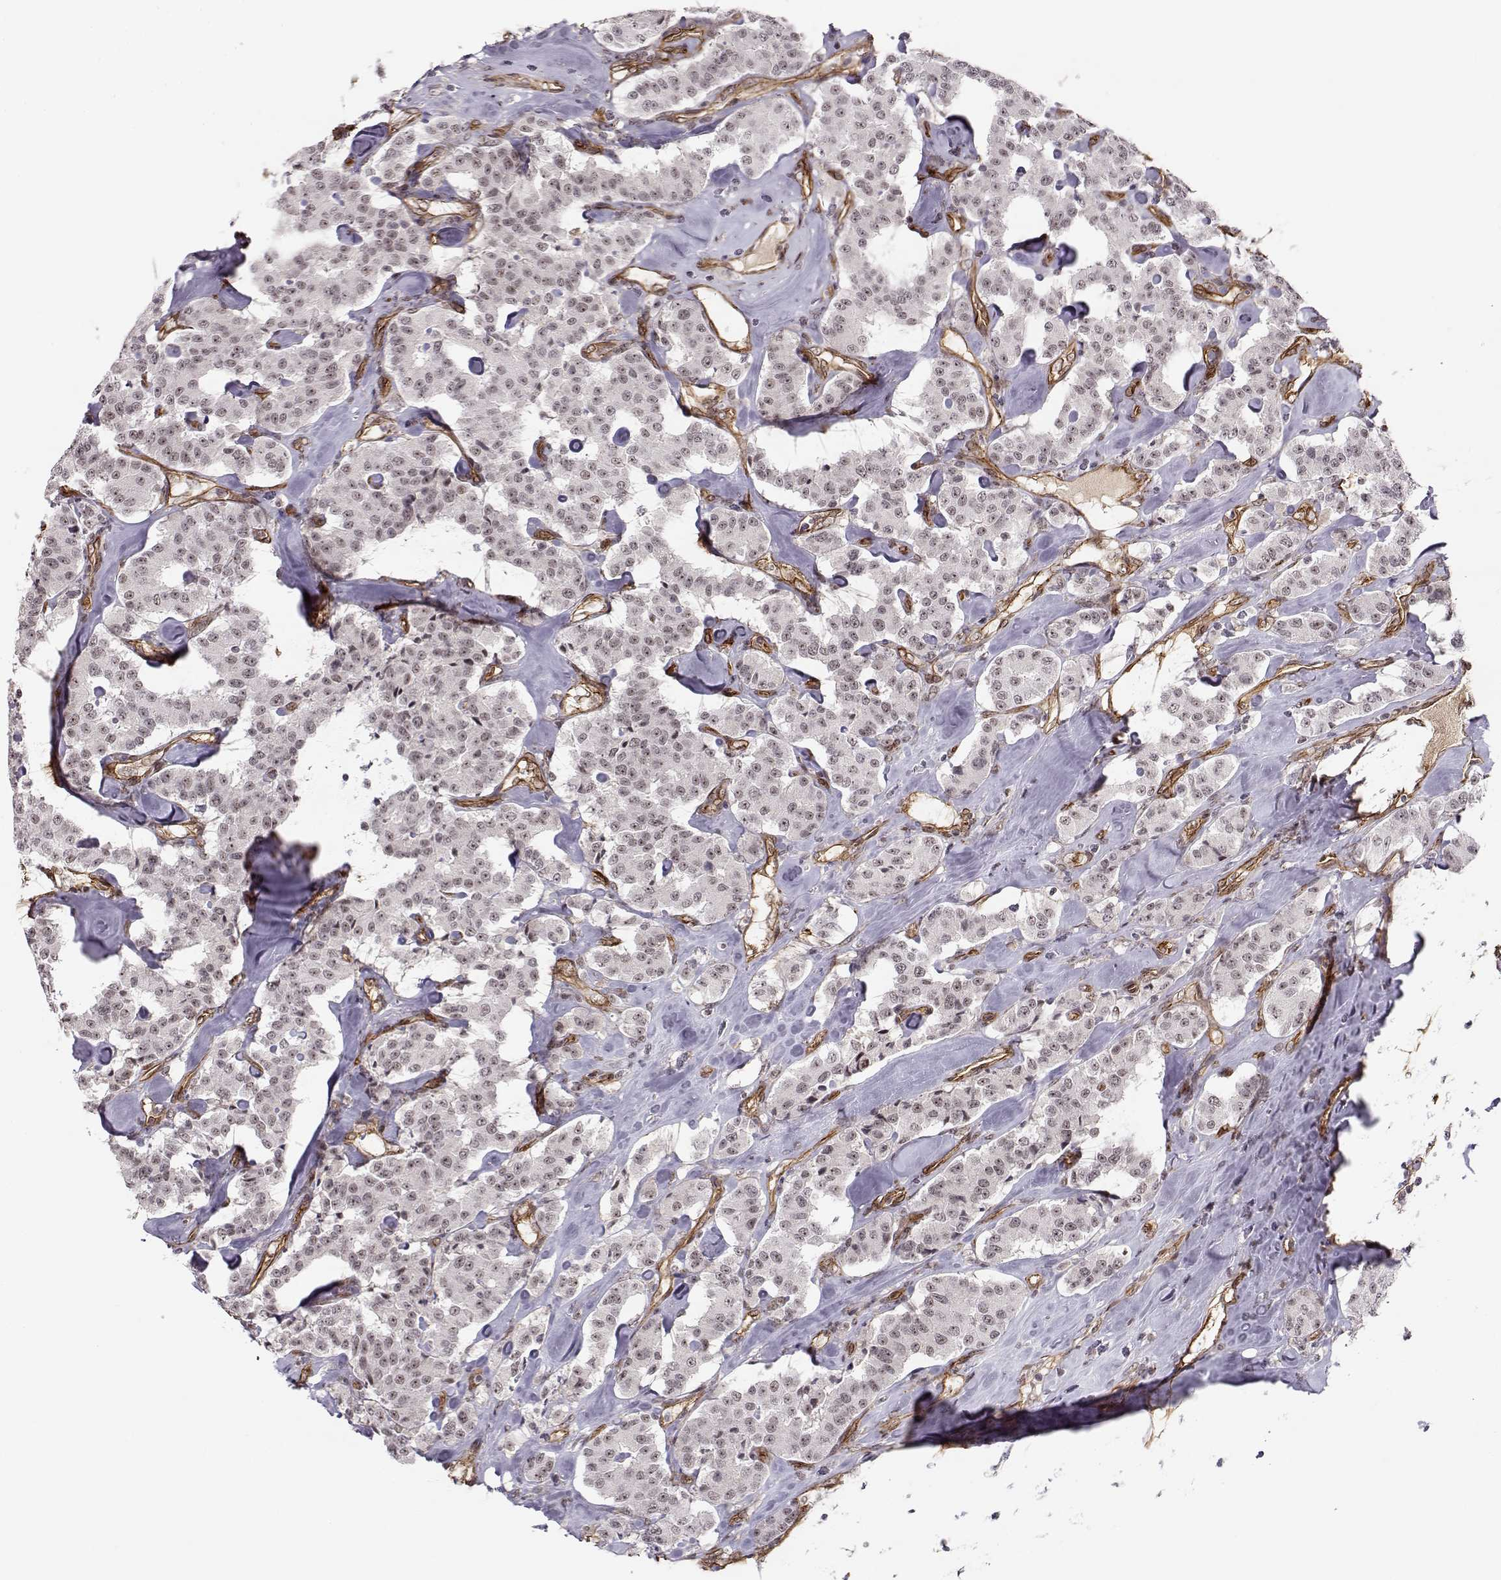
{"staining": {"intensity": "negative", "quantity": "none", "location": "none"}, "tissue": "carcinoid", "cell_type": "Tumor cells", "image_type": "cancer", "snomed": [{"axis": "morphology", "description": "Carcinoid, malignant, NOS"}, {"axis": "topography", "description": "Pancreas"}], "caption": "Immunohistochemical staining of human carcinoid shows no significant expression in tumor cells. The staining is performed using DAB brown chromogen with nuclei counter-stained in using hematoxylin.", "gene": "CIR1", "patient": {"sex": "male", "age": 41}}